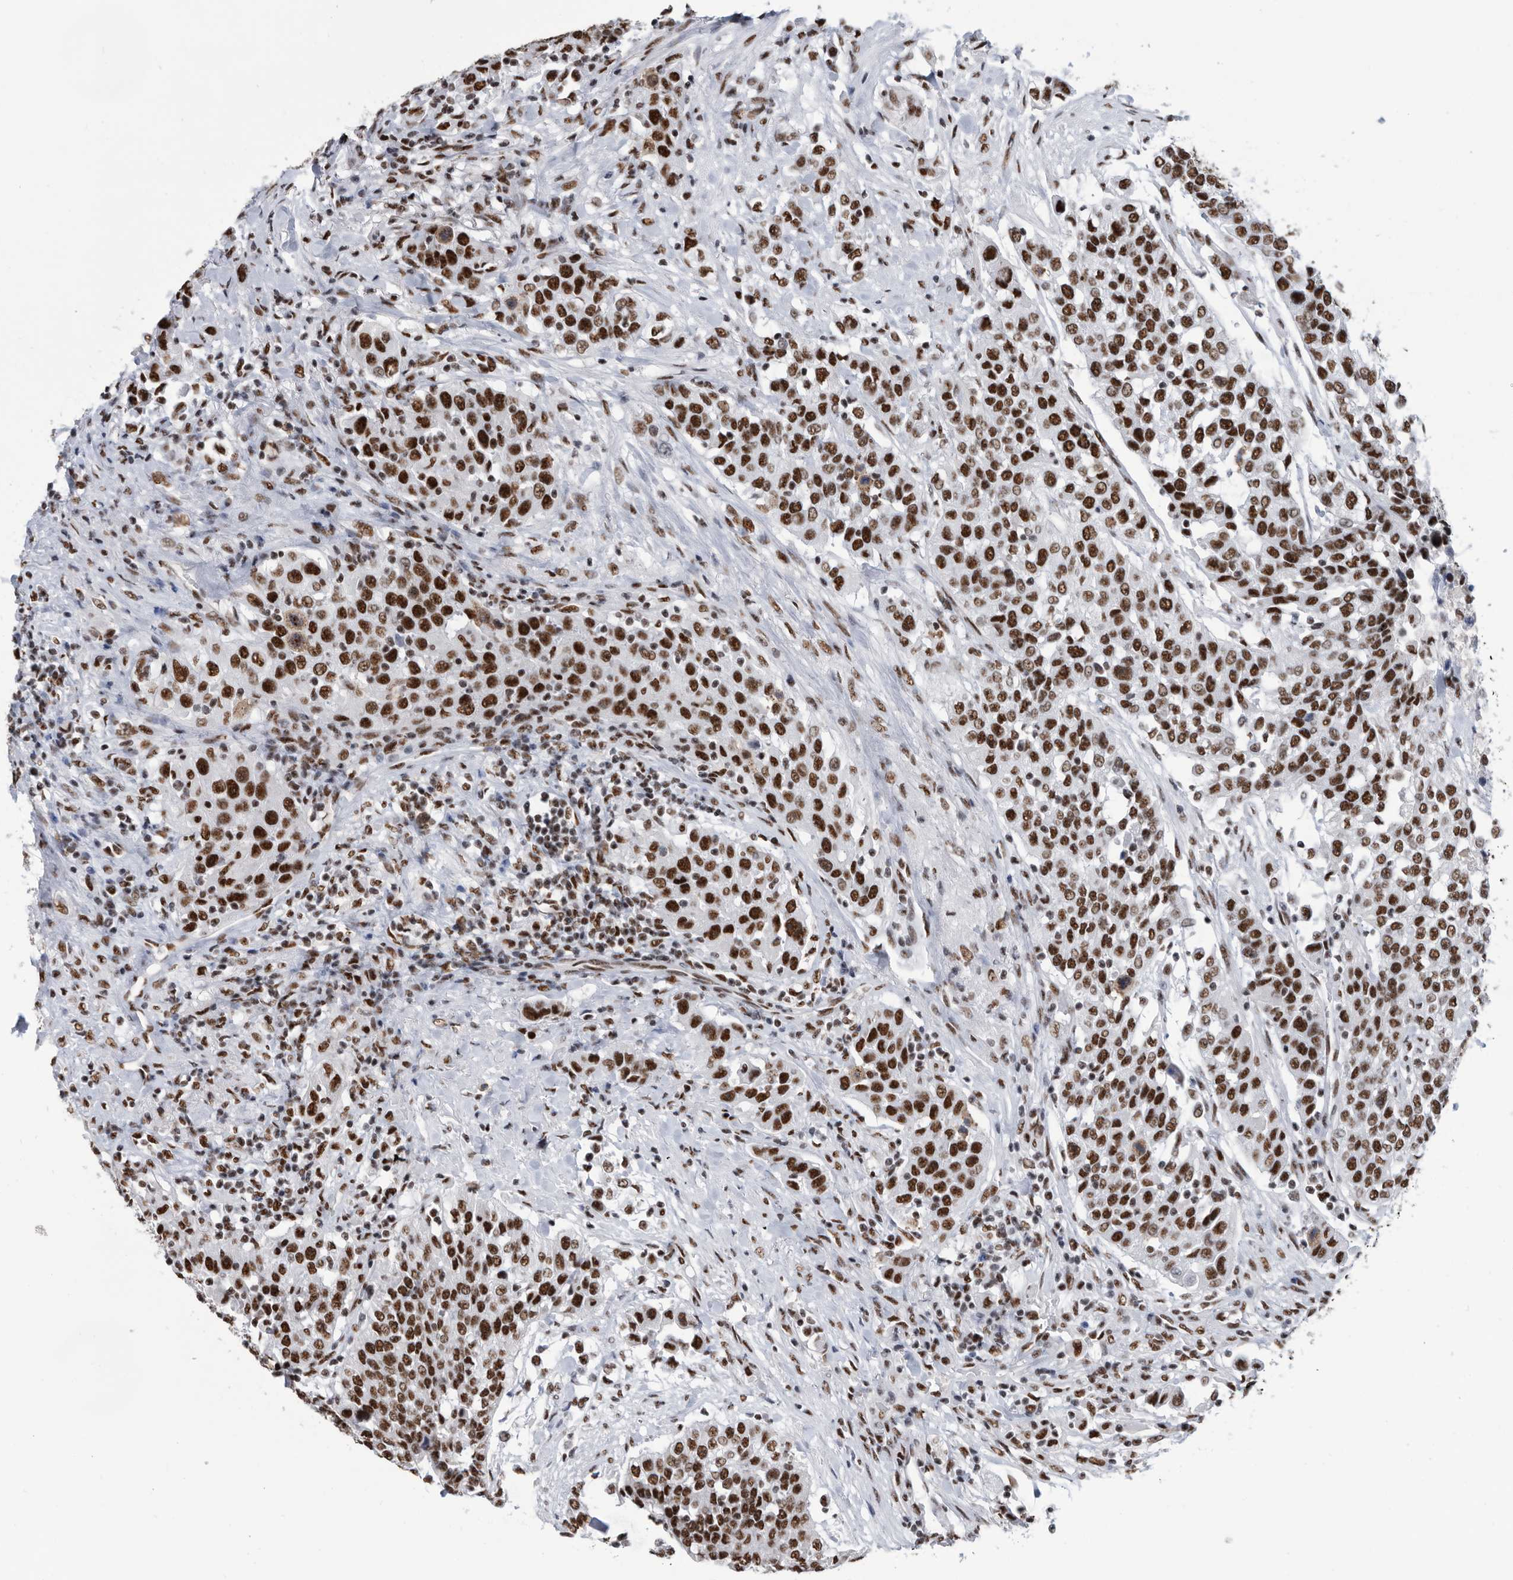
{"staining": {"intensity": "strong", "quantity": ">75%", "location": "nuclear"}, "tissue": "urothelial cancer", "cell_type": "Tumor cells", "image_type": "cancer", "snomed": [{"axis": "morphology", "description": "Urothelial carcinoma, High grade"}, {"axis": "topography", "description": "Urinary bladder"}], "caption": "Urothelial cancer was stained to show a protein in brown. There is high levels of strong nuclear staining in about >75% of tumor cells.", "gene": "SF3A1", "patient": {"sex": "female", "age": 80}}